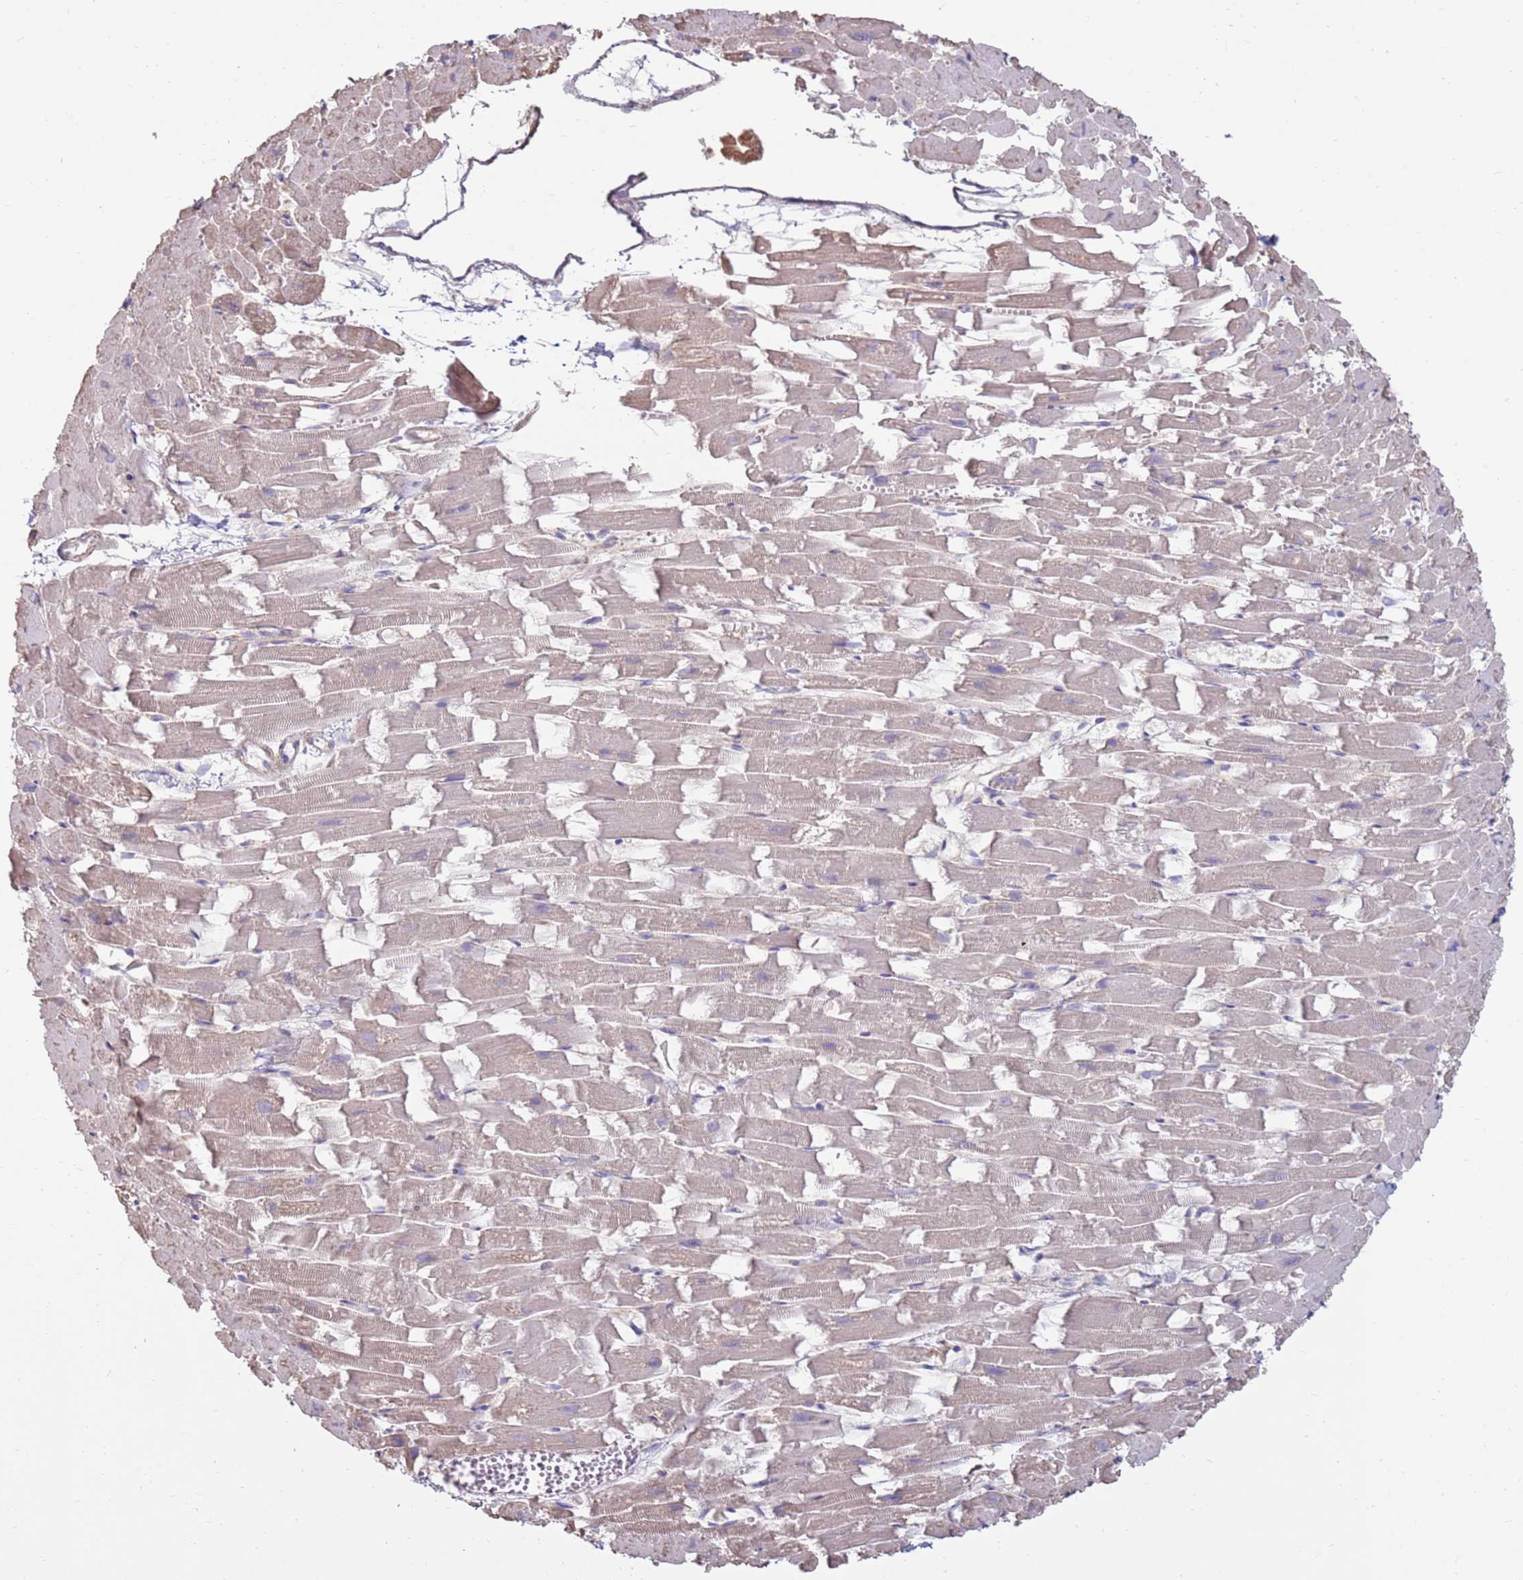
{"staining": {"intensity": "weak", "quantity": "<25%", "location": "cytoplasmic/membranous"}, "tissue": "heart muscle", "cell_type": "Cardiomyocytes", "image_type": "normal", "snomed": [{"axis": "morphology", "description": "Normal tissue, NOS"}, {"axis": "topography", "description": "Heart"}], "caption": "High power microscopy micrograph of an immunohistochemistry micrograph of benign heart muscle, revealing no significant positivity in cardiomyocytes. (DAB IHC, high magnification).", "gene": "SLC44A4", "patient": {"sex": "female", "age": 64}}